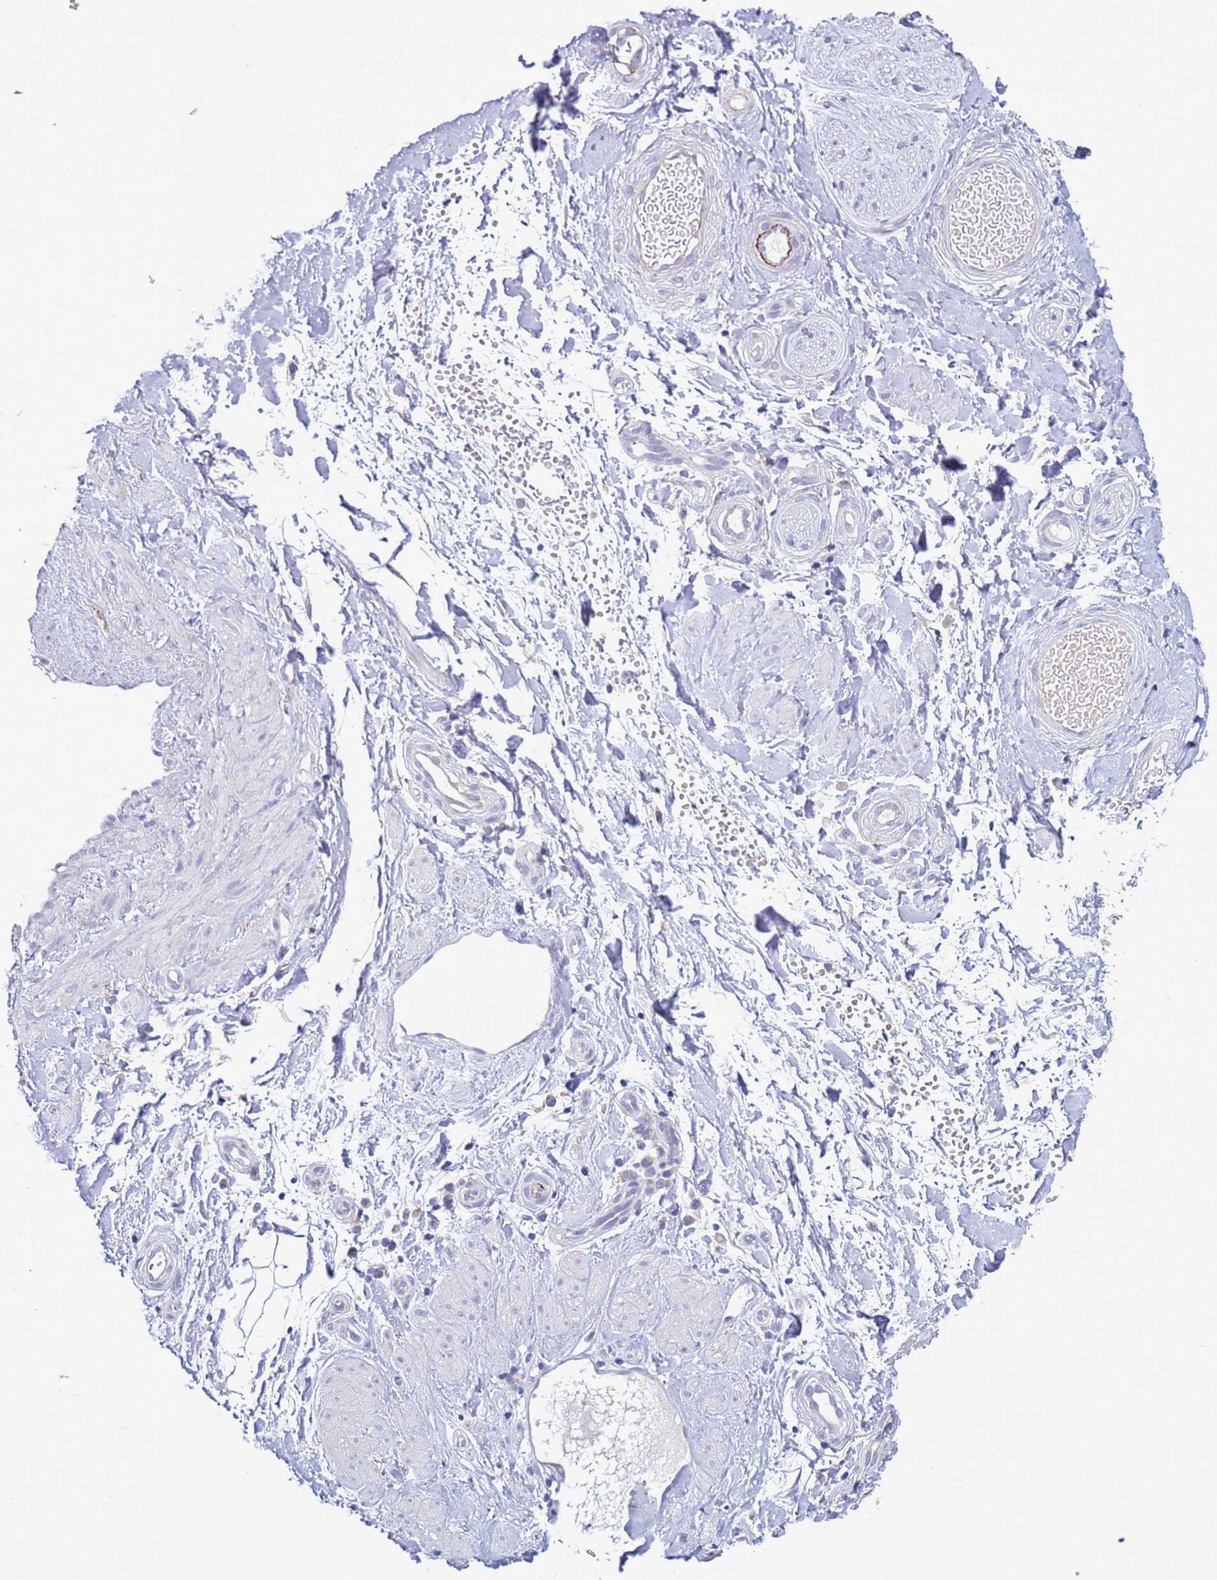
{"staining": {"intensity": "negative", "quantity": "none", "location": "none"}, "tissue": "adipose tissue", "cell_type": "Adipocytes", "image_type": "normal", "snomed": [{"axis": "morphology", "description": "Normal tissue, NOS"}, {"axis": "topography", "description": "Soft tissue"}, {"axis": "topography", "description": "Adipose tissue"}, {"axis": "topography", "description": "Vascular tissue"}, {"axis": "topography", "description": "Peripheral nerve tissue"}], "caption": "IHC photomicrograph of benign adipose tissue: human adipose tissue stained with DAB (3,3'-diaminobenzidine) exhibits no significant protein staining in adipocytes.", "gene": "ABHD17B", "patient": {"sex": "male", "age": 74}}